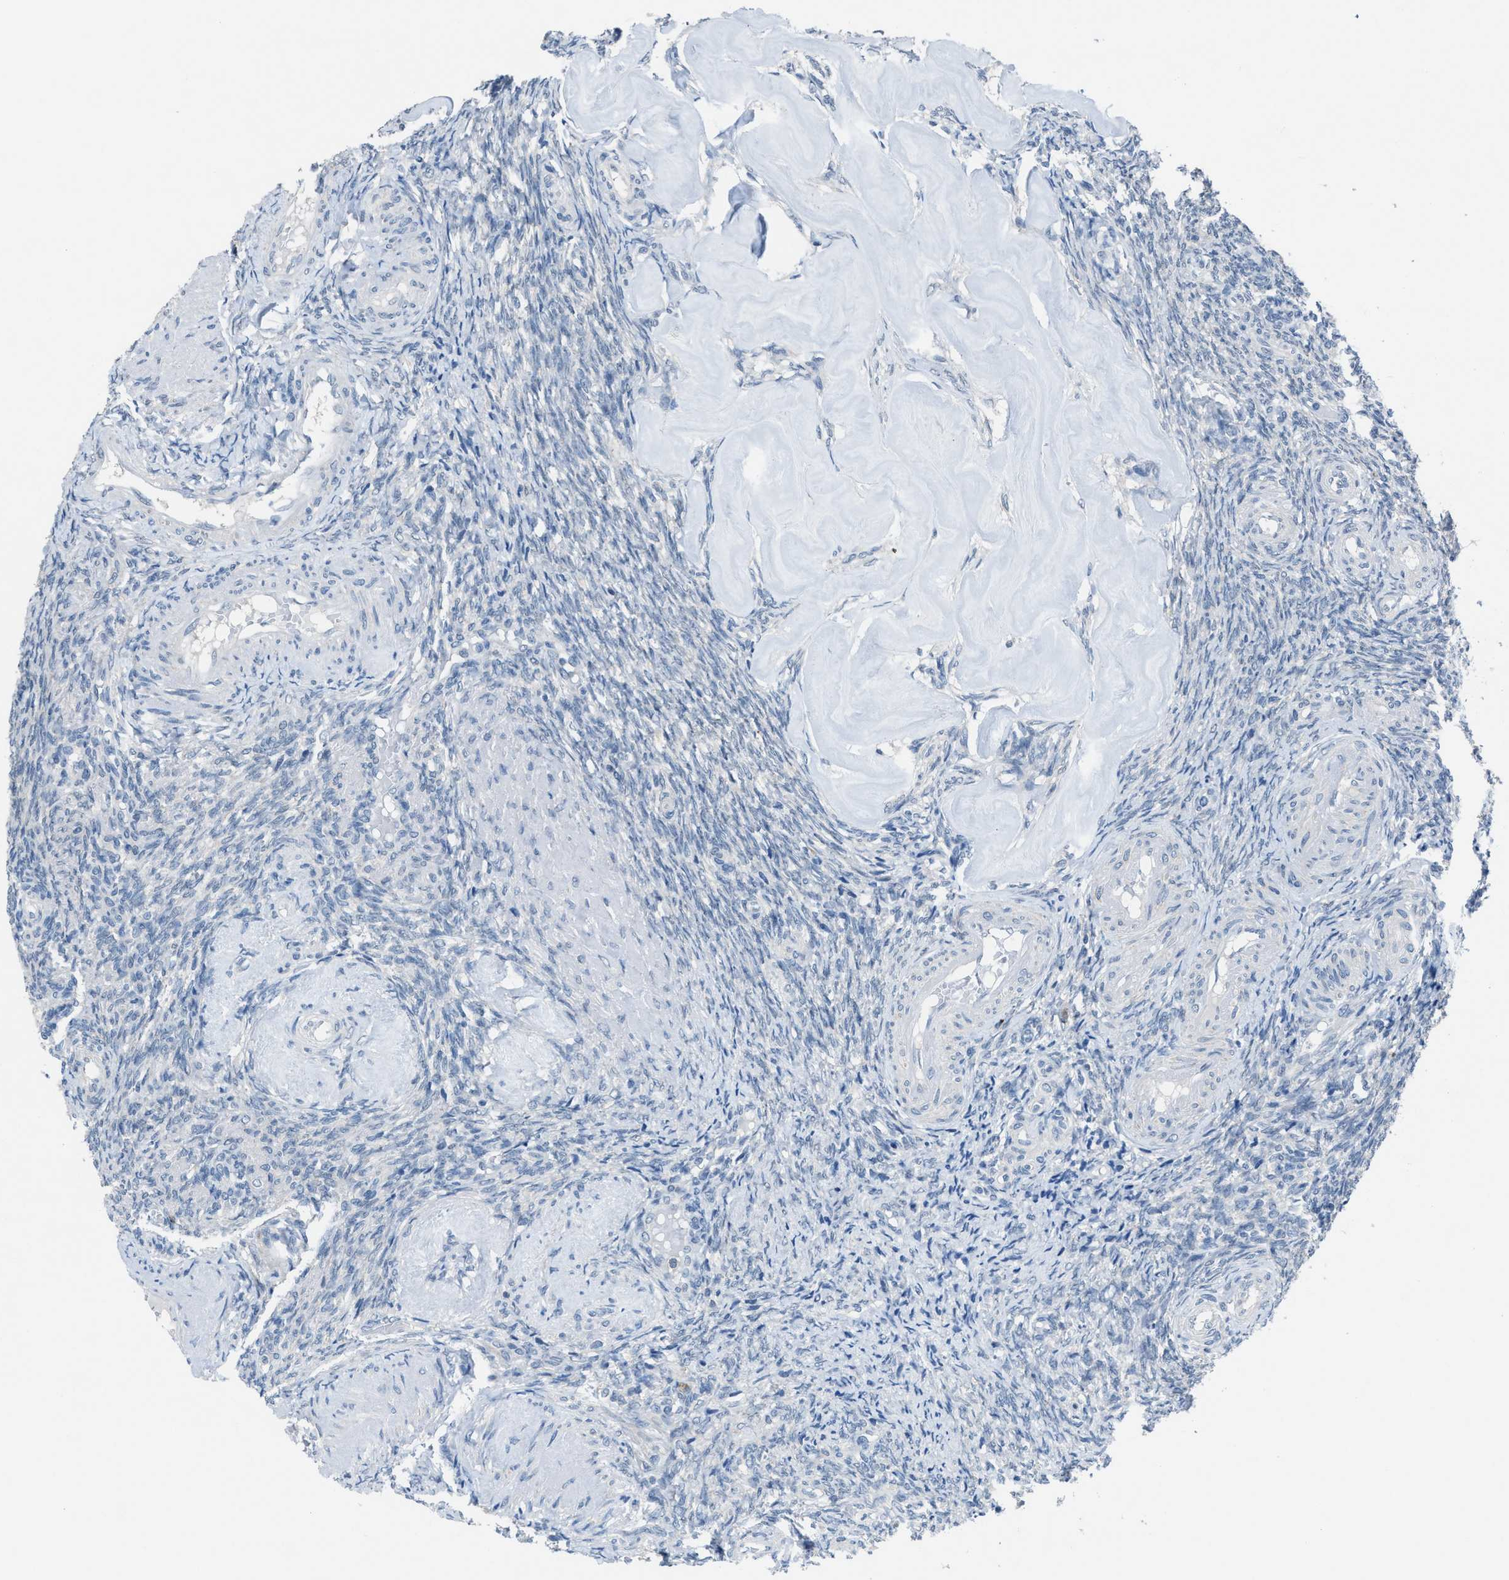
{"staining": {"intensity": "negative", "quantity": "none", "location": "none"}, "tissue": "ovary", "cell_type": "Ovarian stroma cells", "image_type": "normal", "snomed": [{"axis": "morphology", "description": "Normal tissue, NOS"}, {"axis": "topography", "description": "Ovary"}], "caption": "This is an IHC photomicrograph of normal ovary. There is no staining in ovarian stroma cells.", "gene": "ANAPC11", "patient": {"sex": "female", "age": 41}}